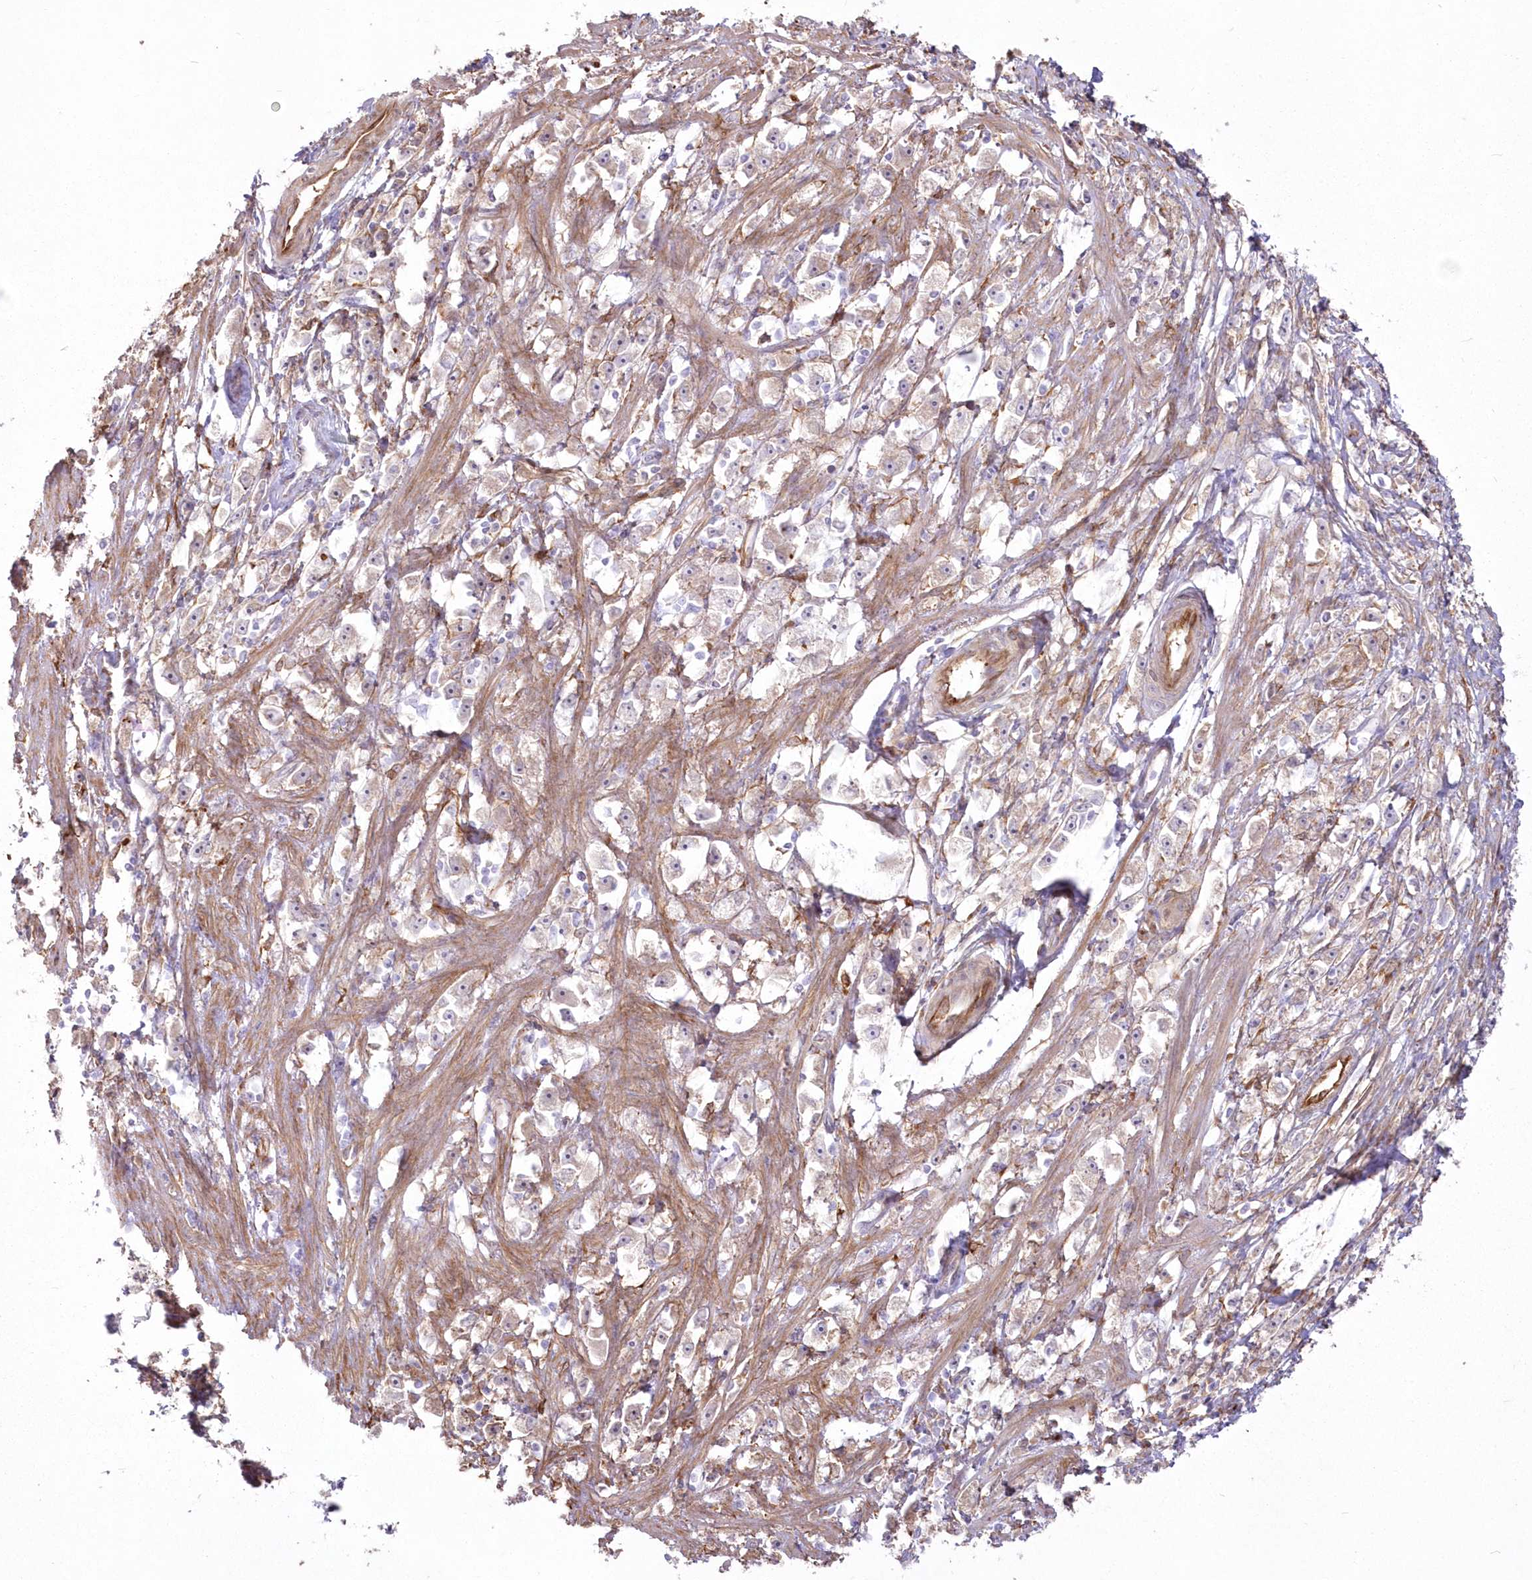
{"staining": {"intensity": "weak", "quantity": "<25%", "location": "cytoplasmic/membranous"}, "tissue": "stomach cancer", "cell_type": "Tumor cells", "image_type": "cancer", "snomed": [{"axis": "morphology", "description": "Adenocarcinoma, NOS"}, {"axis": "topography", "description": "Stomach"}], "caption": "DAB immunohistochemical staining of stomach adenocarcinoma shows no significant staining in tumor cells.", "gene": "SH3PXD2B", "patient": {"sex": "female", "age": 59}}